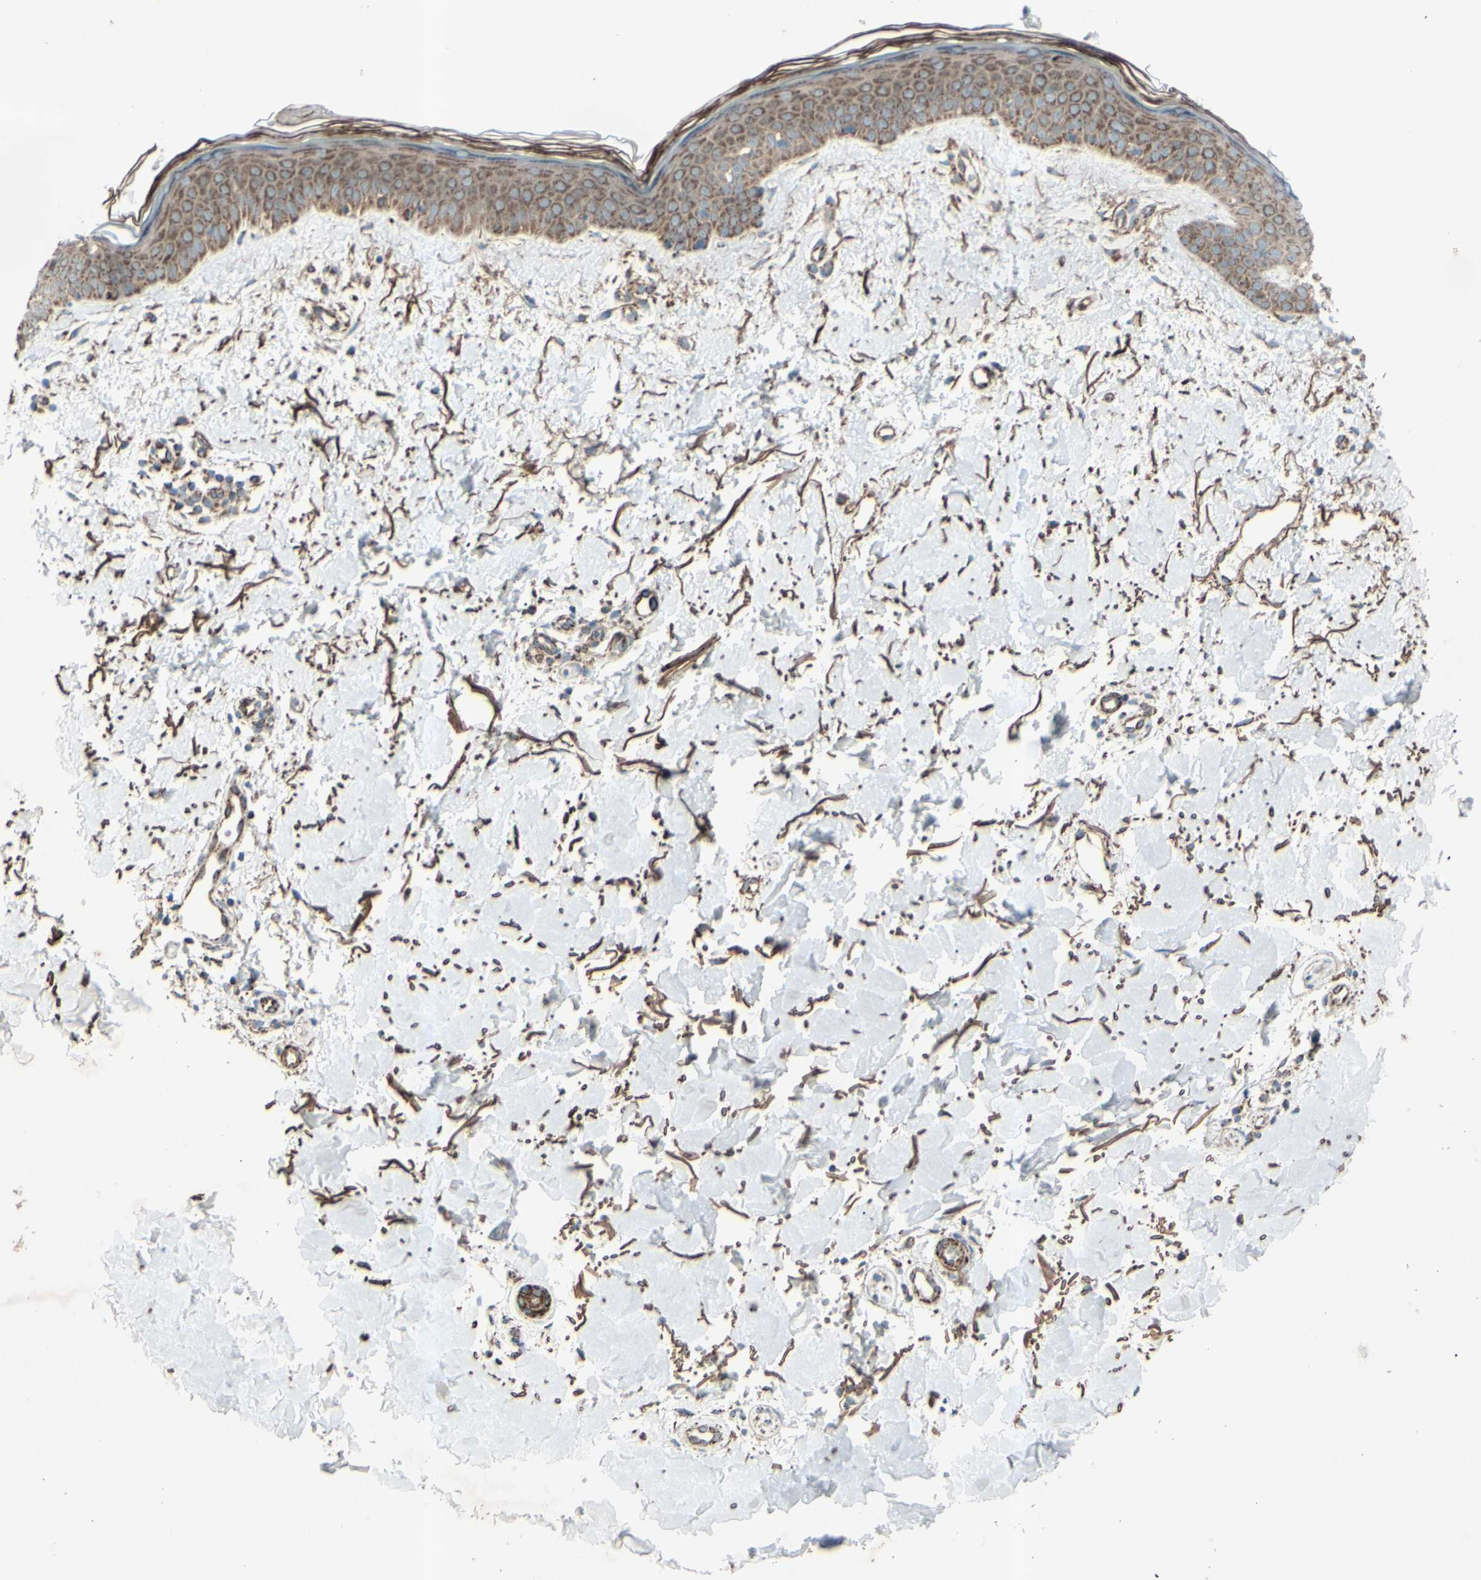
{"staining": {"intensity": "strong", "quantity": ">75%", "location": "cytoplasmic/membranous"}, "tissue": "skin", "cell_type": "Fibroblasts", "image_type": "normal", "snomed": [{"axis": "morphology", "description": "Normal tissue, NOS"}, {"axis": "topography", "description": "Skin"}], "caption": "Strong cytoplasmic/membranous expression is seen in approximately >75% of fibroblasts in unremarkable skin.", "gene": "RHOT1", "patient": {"sex": "female", "age": 56}}